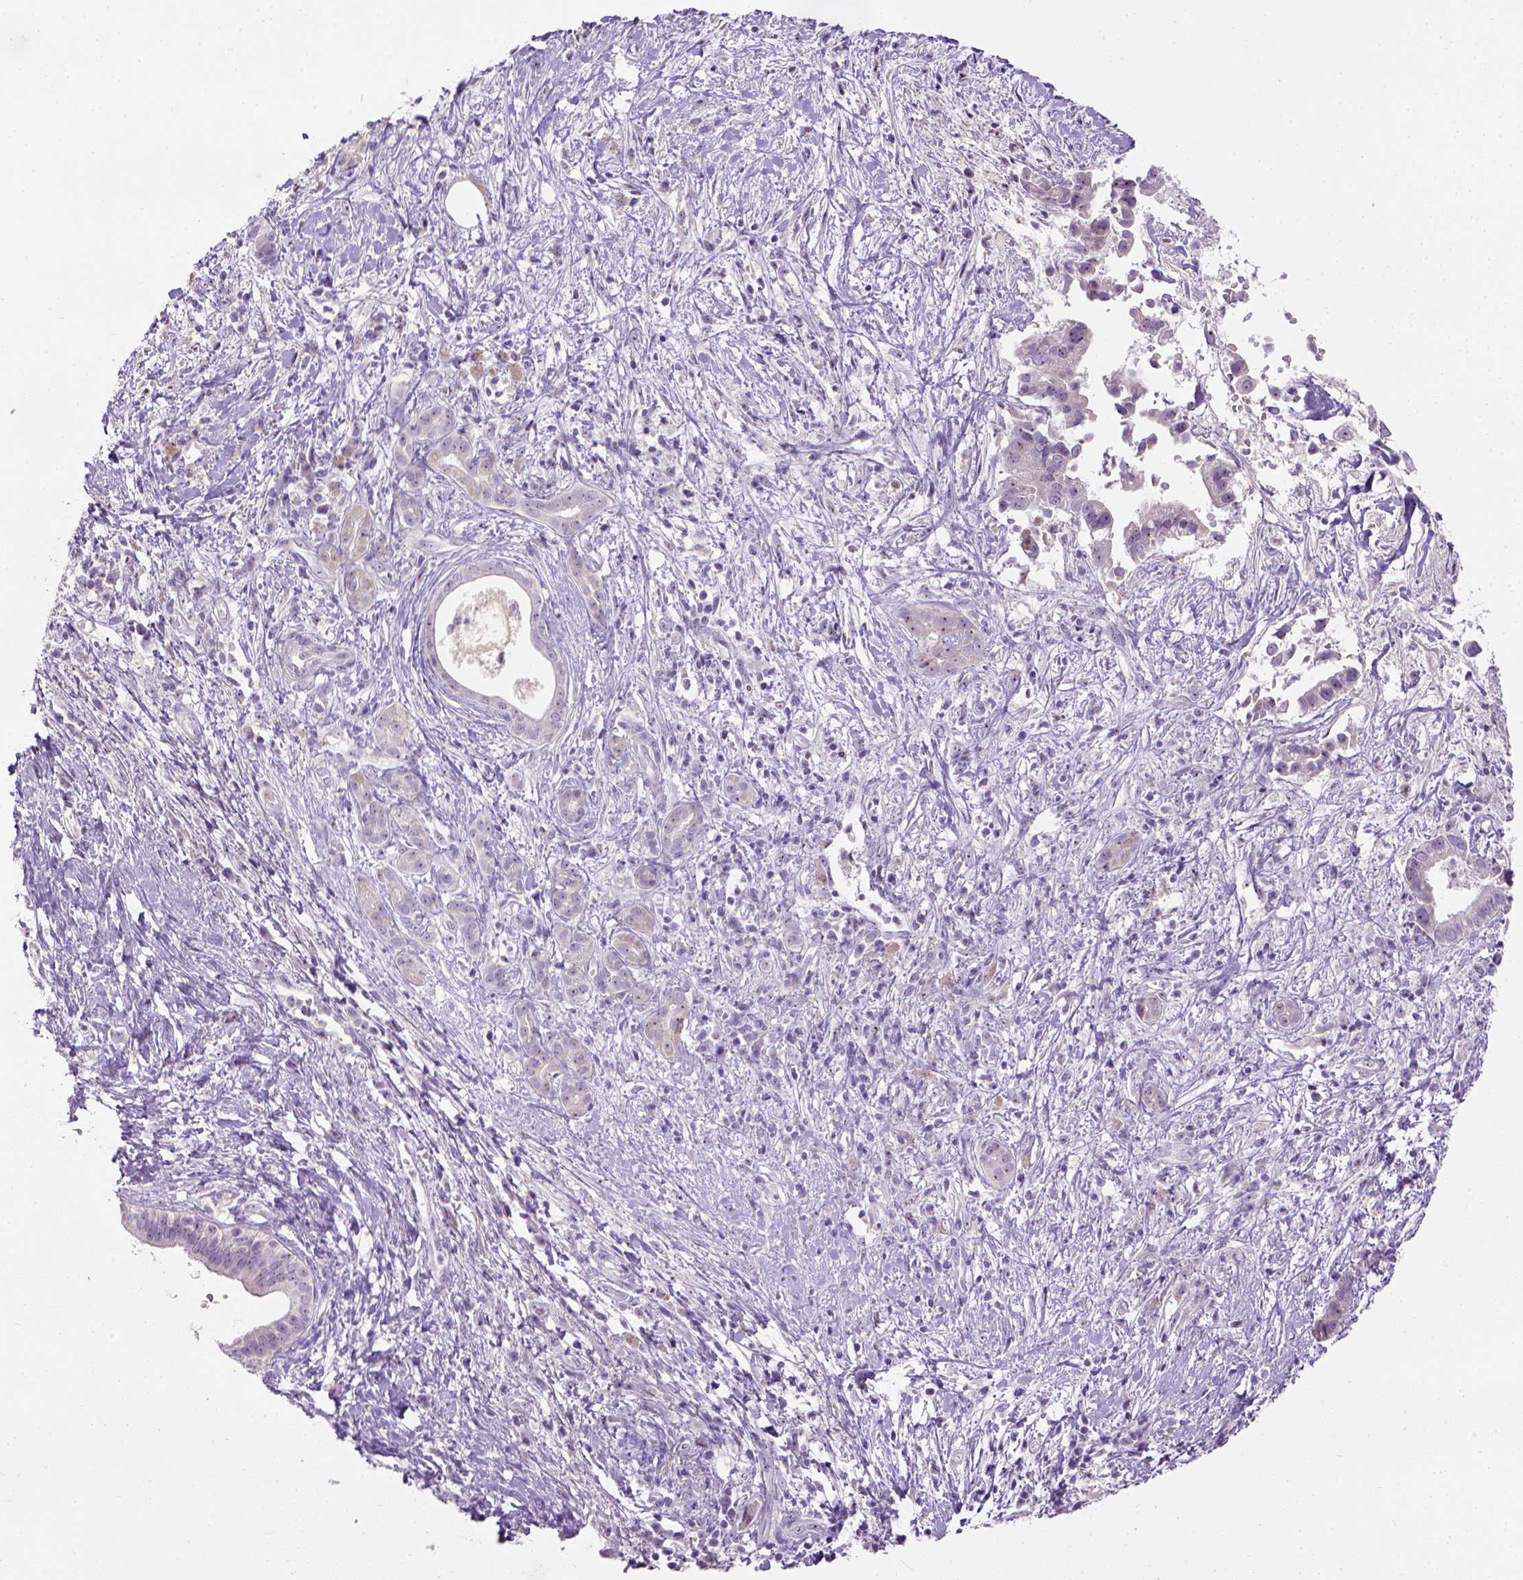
{"staining": {"intensity": "moderate", "quantity": "25%-75%", "location": "nuclear"}, "tissue": "pancreatic cancer", "cell_type": "Tumor cells", "image_type": "cancer", "snomed": [{"axis": "morphology", "description": "Adenocarcinoma, NOS"}, {"axis": "topography", "description": "Pancreas"}], "caption": "About 25%-75% of tumor cells in pancreatic cancer (adenocarcinoma) demonstrate moderate nuclear protein positivity as visualized by brown immunohistochemical staining.", "gene": "UTP4", "patient": {"sex": "male", "age": 61}}